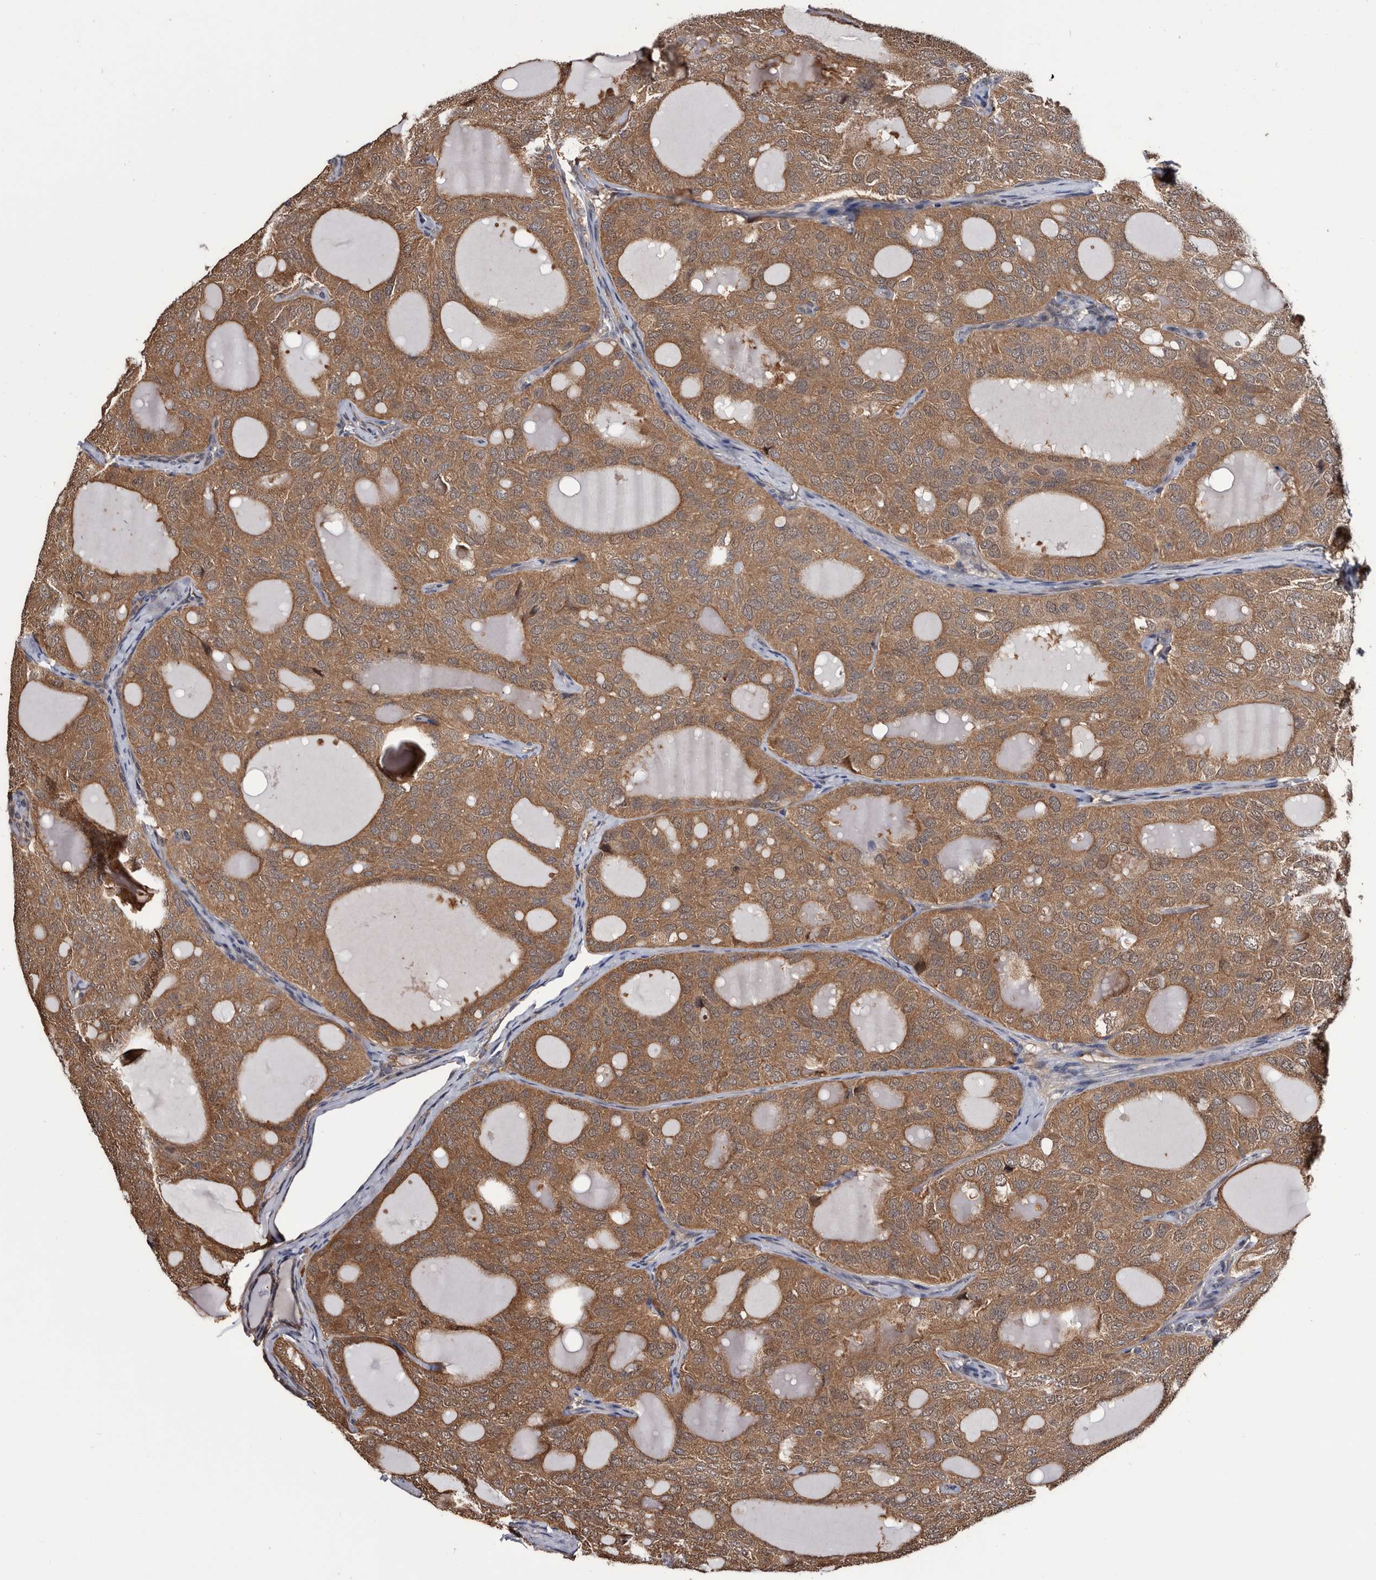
{"staining": {"intensity": "moderate", "quantity": ">75%", "location": "cytoplasmic/membranous"}, "tissue": "thyroid cancer", "cell_type": "Tumor cells", "image_type": "cancer", "snomed": [{"axis": "morphology", "description": "Follicular adenoma carcinoma, NOS"}, {"axis": "topography", "description": "Thyroid gland"}], "caption": "There is medium levels of moderate cytoplasmic/membranous staining in tumor cells of follicular adenoma carcinoma (thyroid), as demonstrated by immunohistochemical staining (brown color).", "gene": "TTI2", "patient": {"sex": "male", "age": 75}}